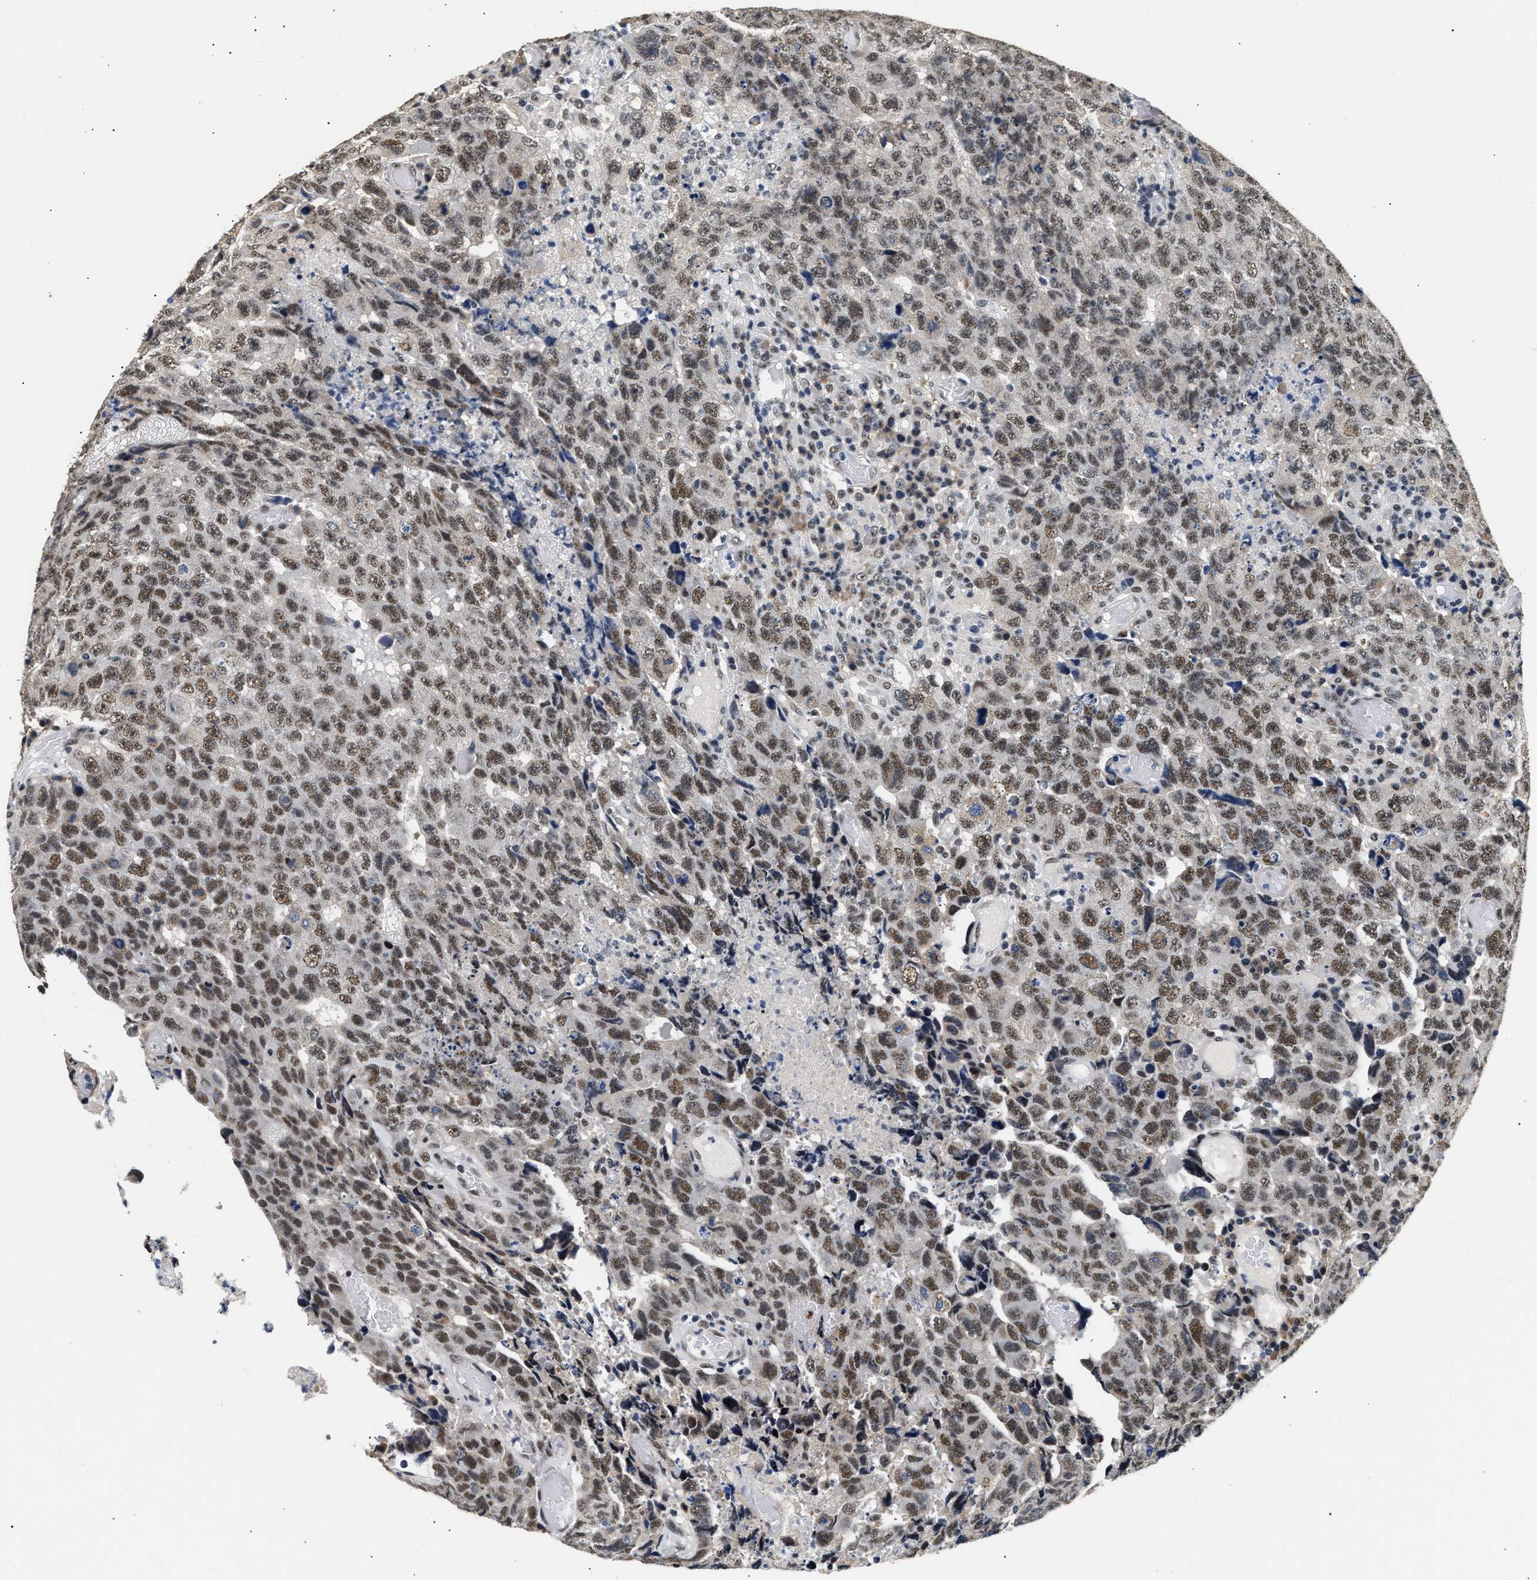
{"staining": {"intensity": "moderate", "quantity": ">75%", "location": "nuclear"}, "tissue": "testis cancer", "cell_type": "Tumor cells", "image_type": "cancer", "snomed": [{"axis": "morphology", "description": "Necrosis, NOS"}, {"axis": "morphology", "description": "Carcinoma, Embryonal, NOS"}, {"axis": "topography", "description": "Testis"}], "caption": "Immunohistochemistry (IHC) of human embryonal carcinoma (testis) displays medium levels of moderate nuclear expression in about >75% of tumor cells. (Stains: DAB in brown, nuclei in blue, Microscopy: brightfield microscopy at high magnification).", "gene": "THOC1", "patient": {"sex": "male", "age": 19}}